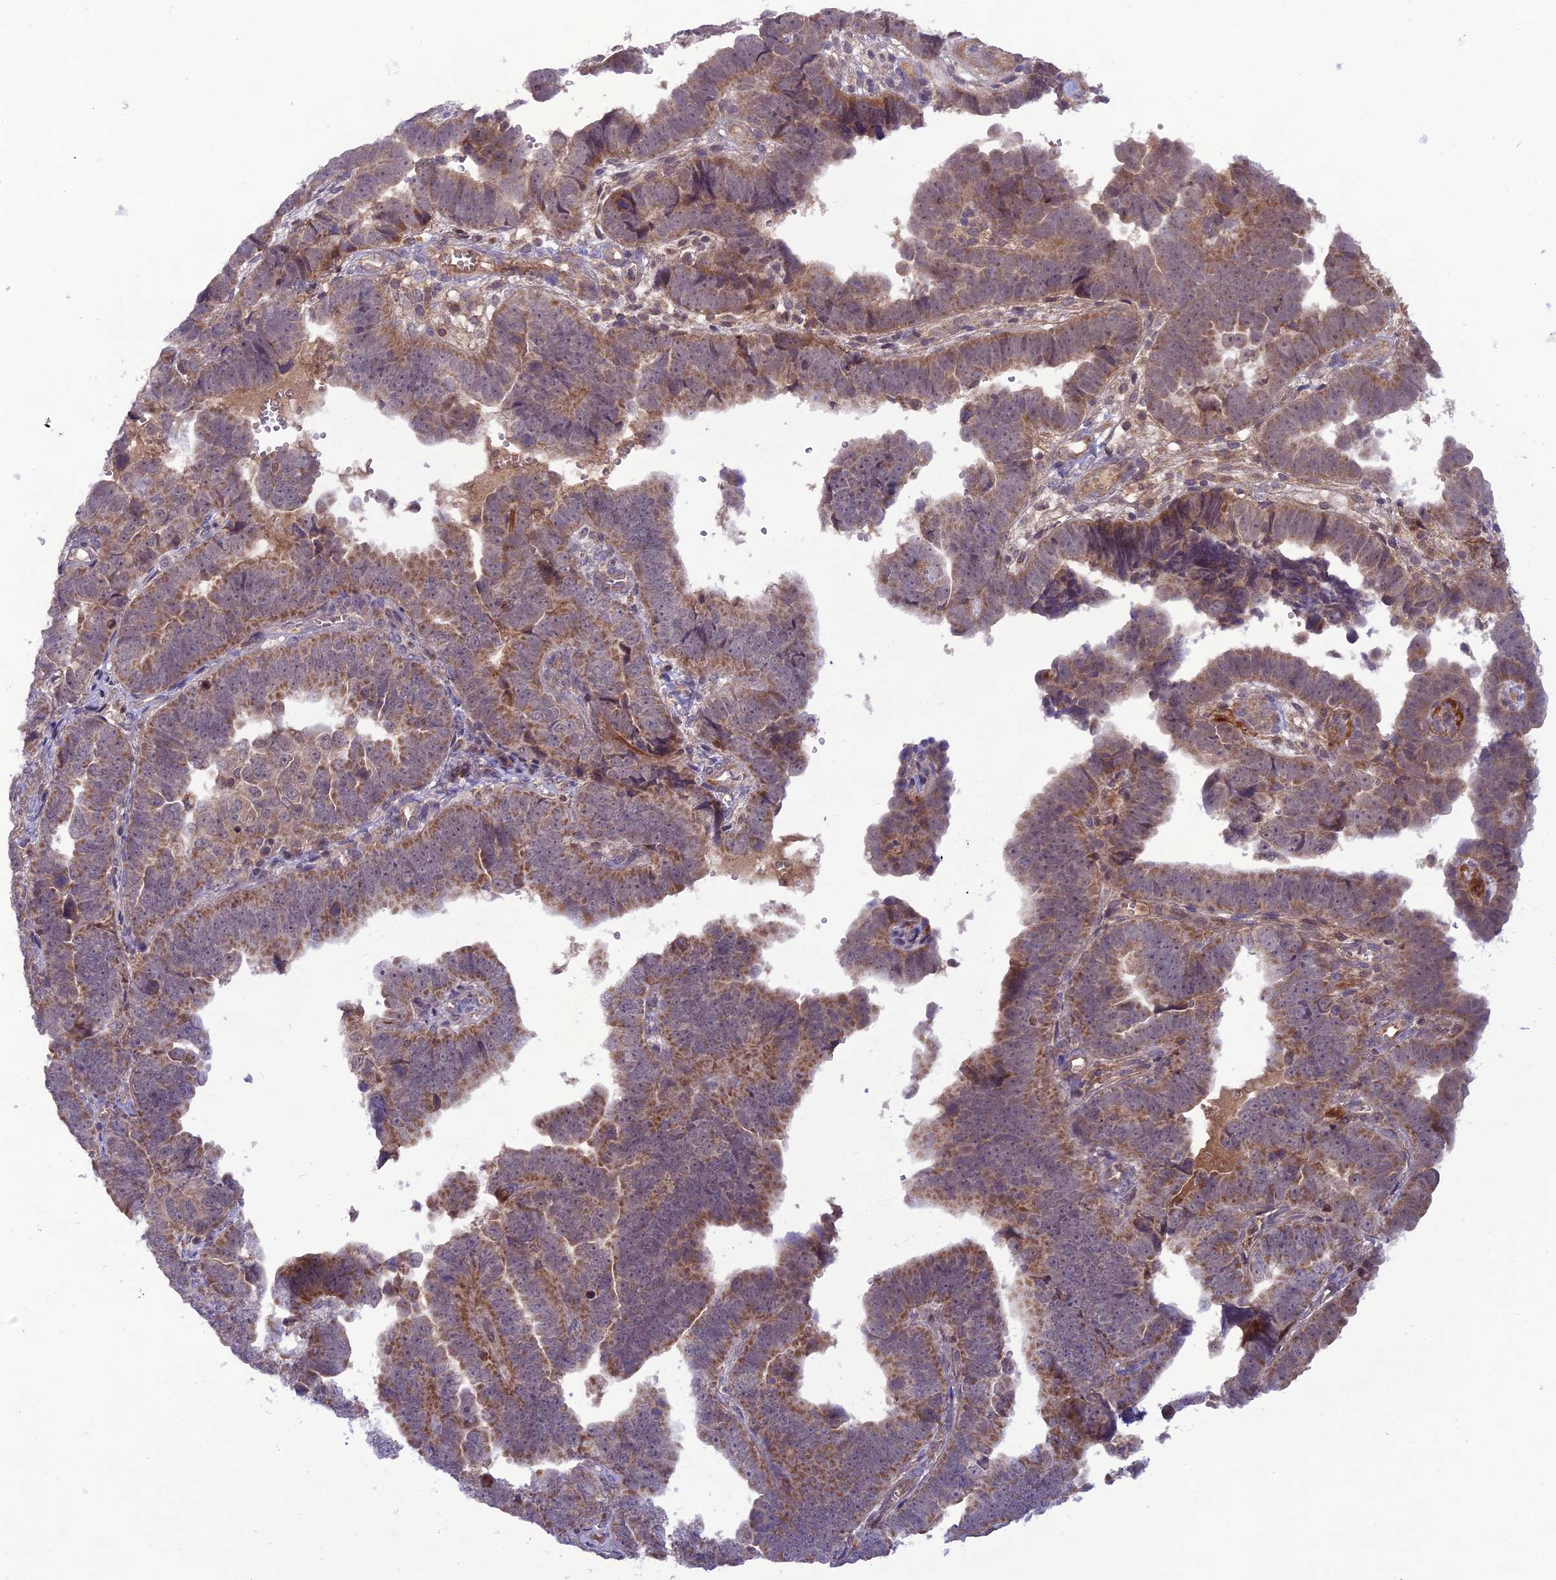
{"staining": {"intensity": "moderate", "quantity": ">75%", "location": "cytoplasmic/membranous"}, "tissue": "endometrial cancer", "cell_type": "Tumor cells", "image_type": "cancer", "snomed": [{"axis": "morphology", "description": "Adenocarcinoma, NOS"}, {"axis": "topography", "description": "Endometrium"}], "caption": "Approximately >75% of tumor cells in endometrial adenocarcinoma exhibit moderate cytoplasmic/membranous protein expression as visualized by brown immunohistochemical staining.", "gene": "NDUFC1", "patient": {"sex": "female", "age": 75}}